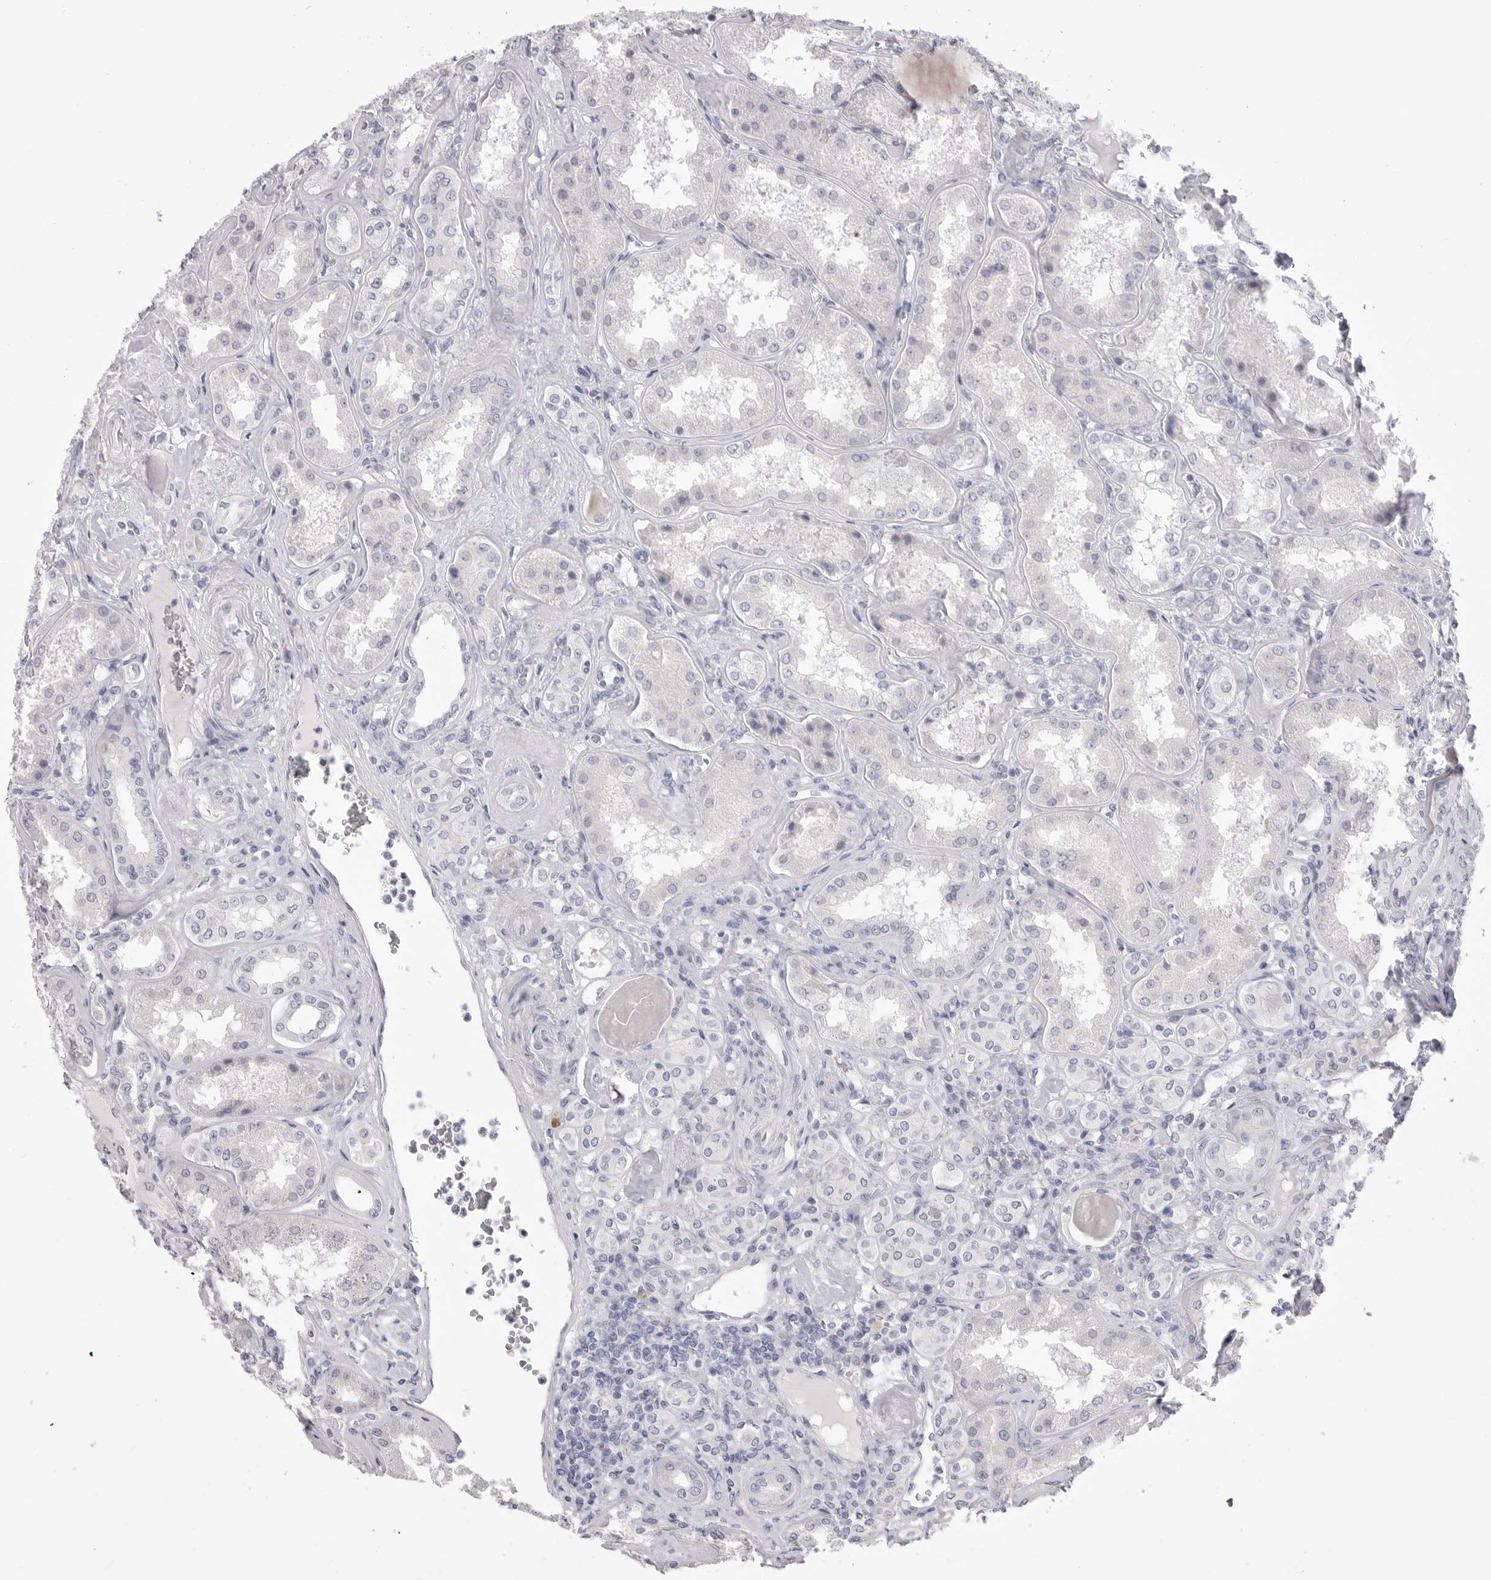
{"staining": {"intensity": "negative", "quantity": "none", "location": "none"}, "tissue": "kidney", "cell_type": "Cells in glomeruli", "image_type": "normal", "snomed": [{"axis": "morphology", "description": "Normal tissue, NOS"}, {"axis": "topography", "description": "Kidney"}], "caption": "IHC of normal kidney demonstrates no positivity in cells in glomeruli.", "gene": "CPB1", "patient": {"sex": "female", "age": 56}}